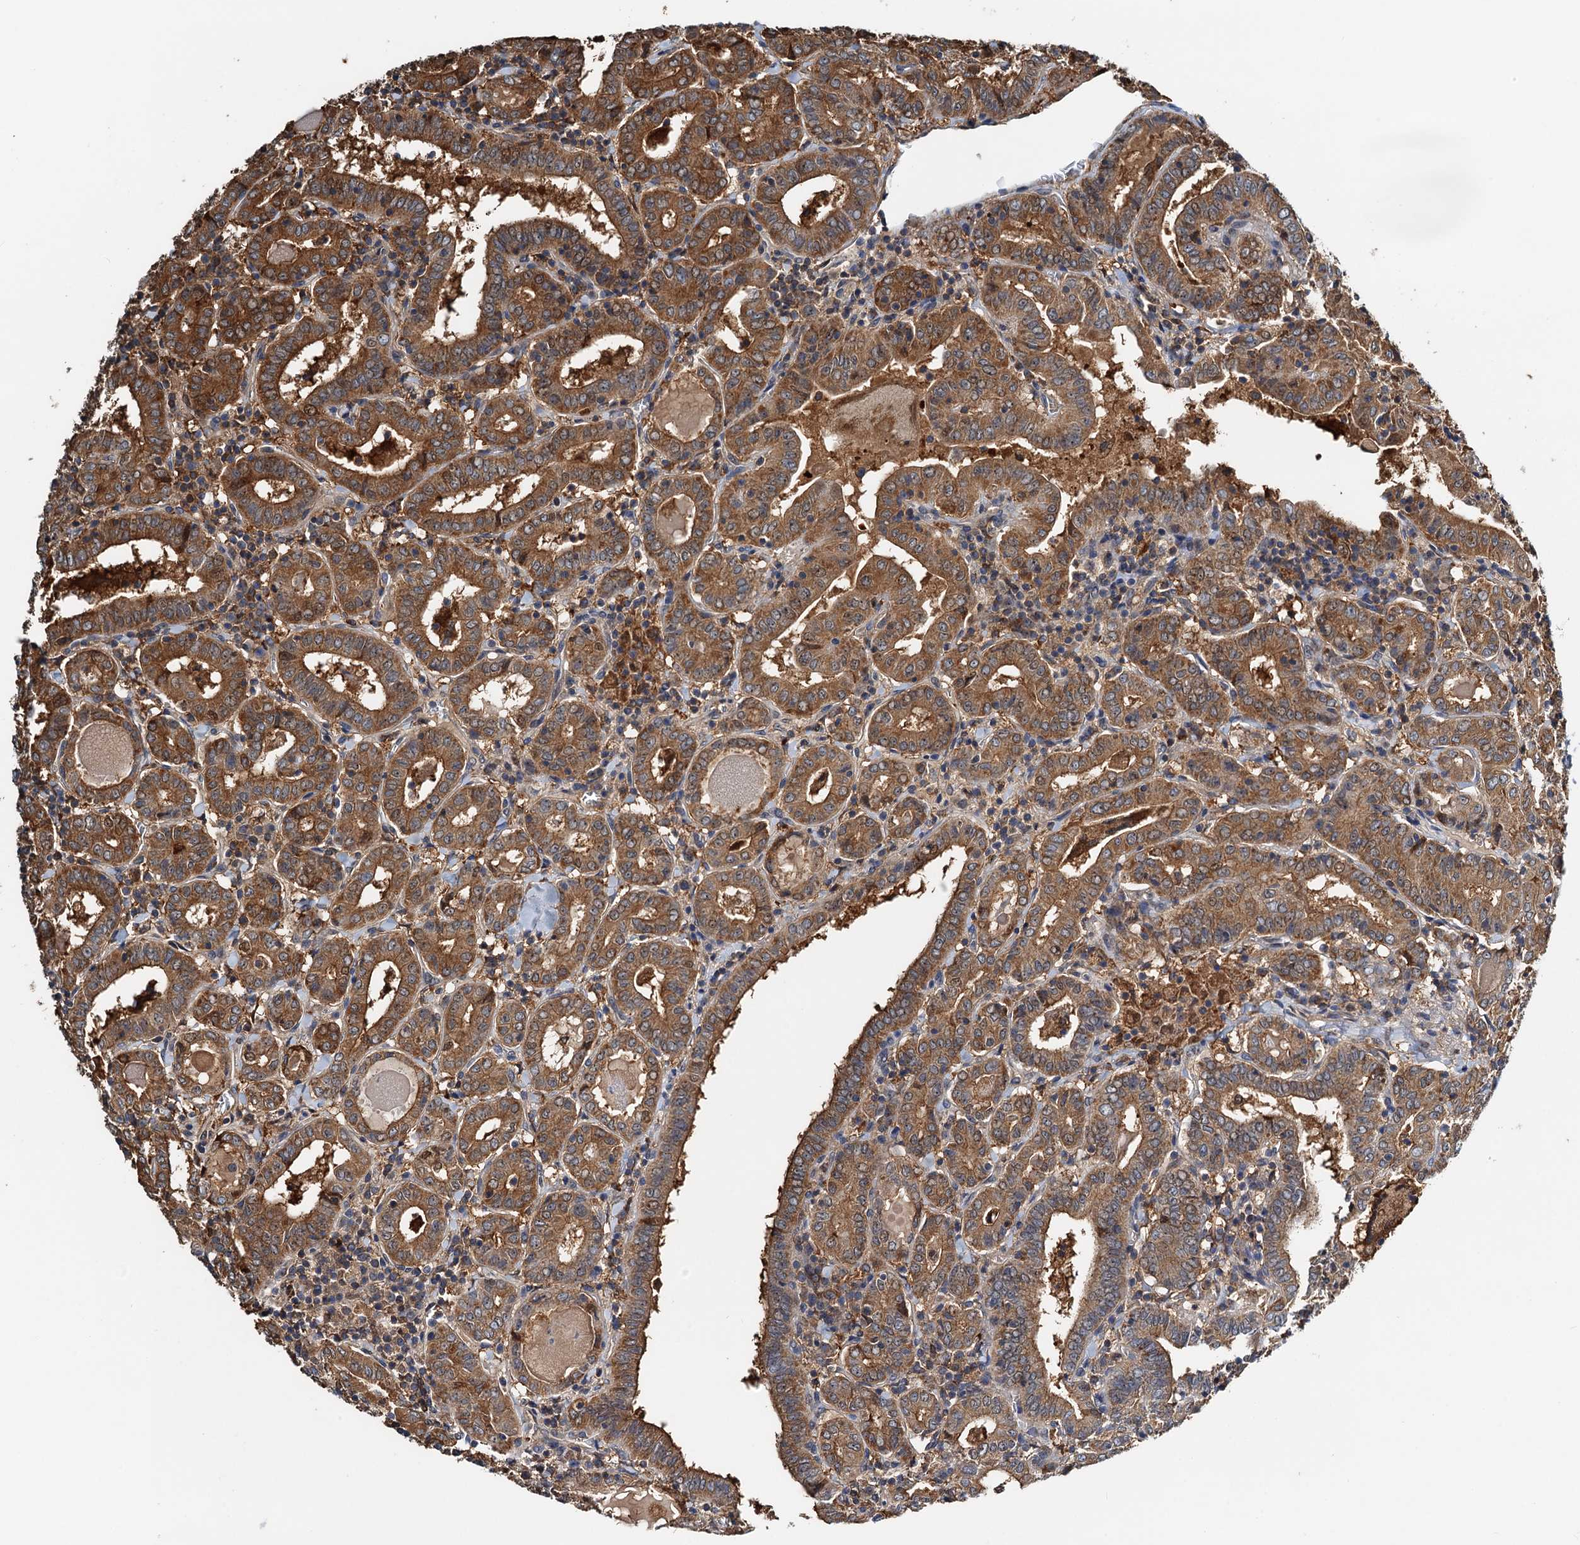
{"staining": {"intensity": "moderate", "quantity": ">75%", "location": "cytoplasmic/membranous"}, "tissue": "thyroid cancer", "cell_type": "Tumor cells", "image_type": "cancer", "snomed": [{"axis": "morphology", "description": "Papillary adenocarcinoma, NOS"}, {"axis": "topography", "description": "Thyroid gland"}], "caption": "Immunohistochemical staining of human thyroid cancer displays medium levels of moderate cytoplasmic/membranous protein expression in about >75% of tumor cells.", "gene": "USP6NL", "patient": {"sex": "female", "age": 72}}